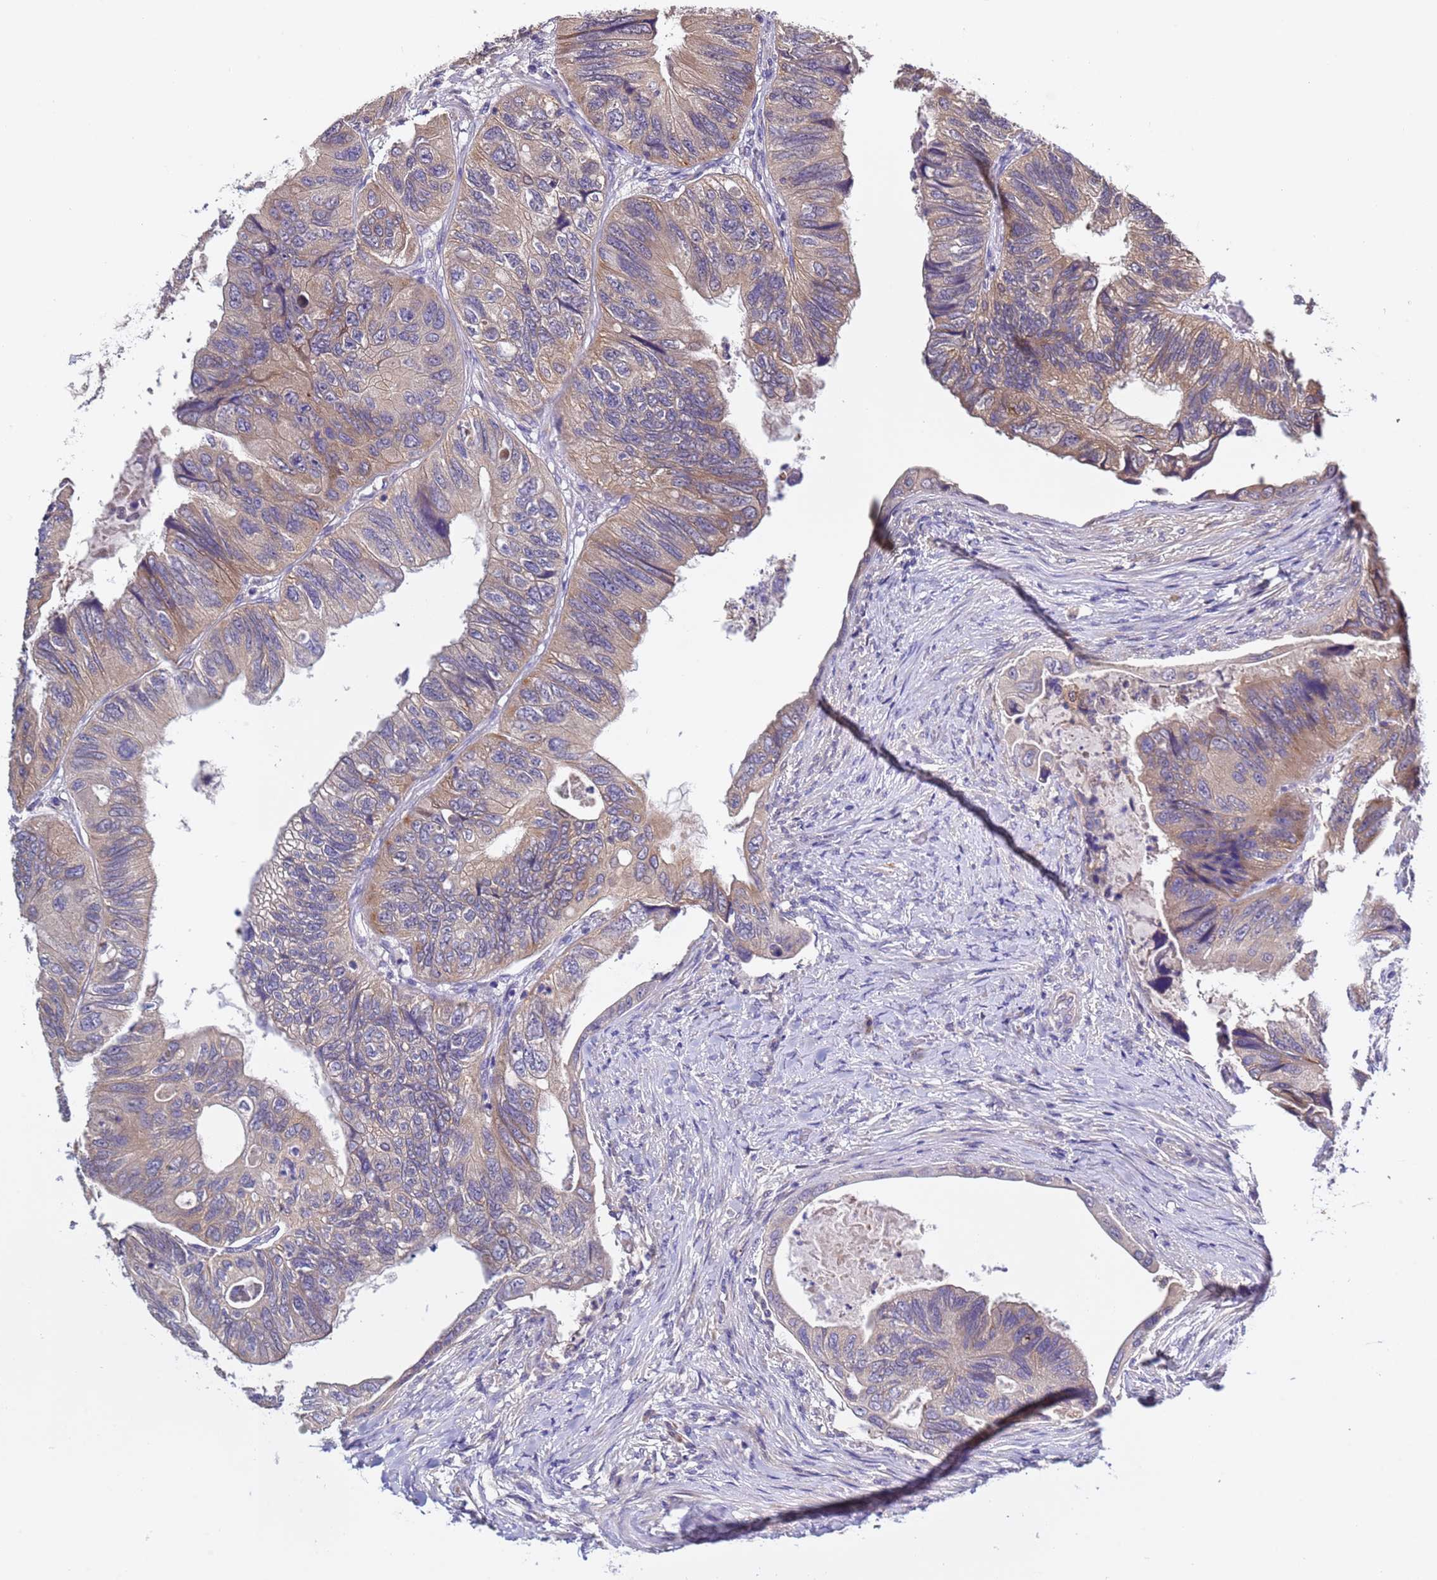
{"staining": {"intensity": "weak", "quantity": ">75%", "location": "cytoplasmic/membranous"}, "tissue": "colorectal cancer", "cell_type": "Tumor cells", "image_type": "cancer", "snomed": [{"axis": "morphology", "description": "Adenocarcinoma, NOS"}, {"axis": "topography", "description": "Rectum"}], "caption": "DAB immunohistochemical staining of colorectal cancer (adenocarcinoma) shows weak cytoplasmic/membranous protein expression in approximately >75% of tumor cells.", "gene": "ELMOD2", "patient": {"sex": "male", "age": 63}}